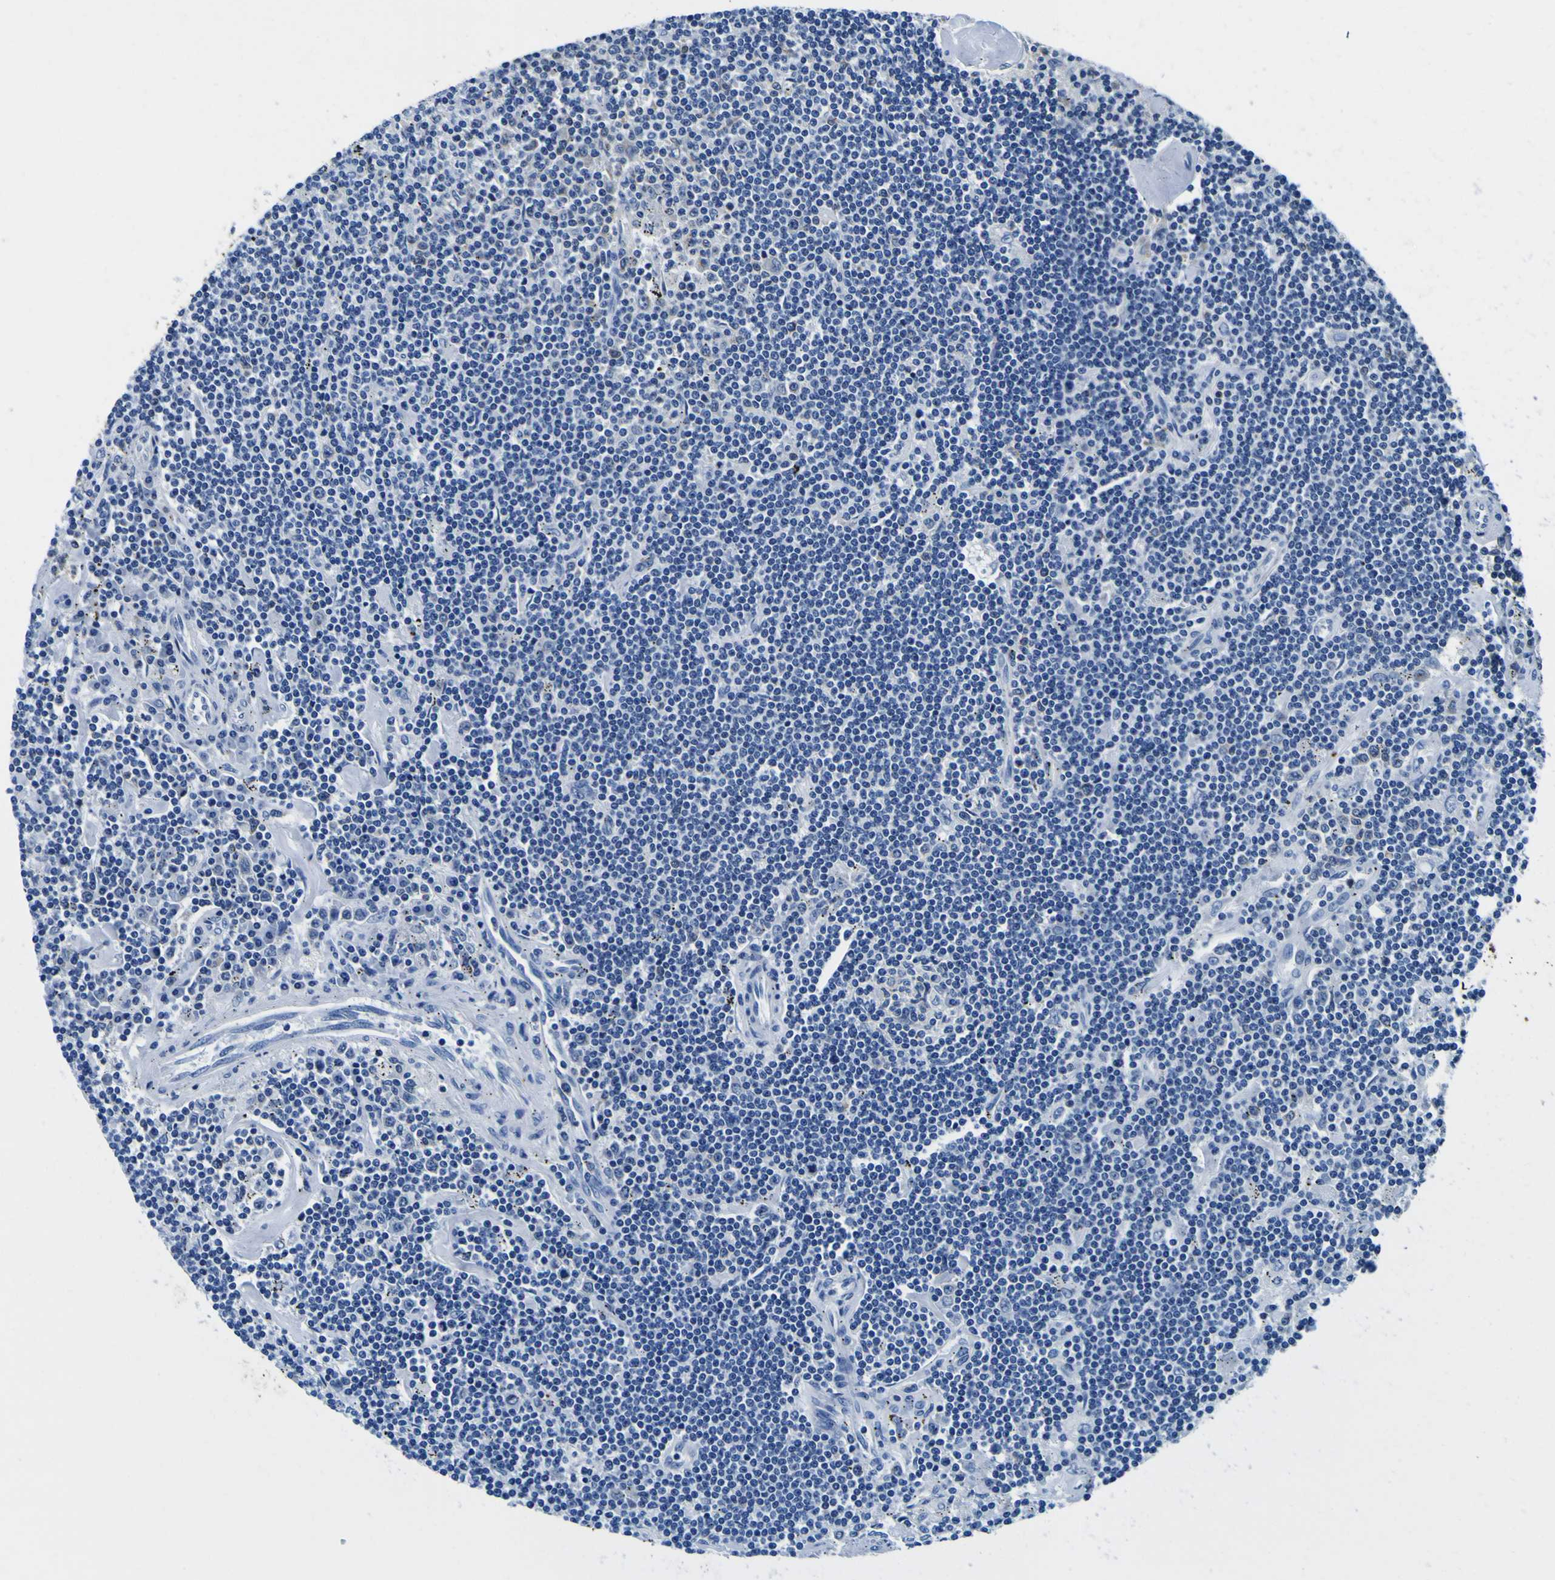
{"staining": {"intensity": "moderate", "quantity": "<25%", "location": "cytoplasmic/membranous"}, "tissue": "lymphoma", "cell_type": "Tumor cells", "image_type": "cancer", "snomed": [{"axis": "morphology", "description": "Malignant lymphoma, non-Hodgkin's type, Low grade"}, {"axis": "topography", "description": "Spleen"}], "caption": "Immunohistochemistry image of neoplastic tissue: lymphoma stained using immunohistochemistry (IHC) exhibits low levels of moderate protein expression localized specifically in the cytoplasmic/membranous of tumor cells, appearing as a cytoplasmic/membranous brown color.", "gene": "TUBA1B", "patient": {"sex": "male", "age": 76}}